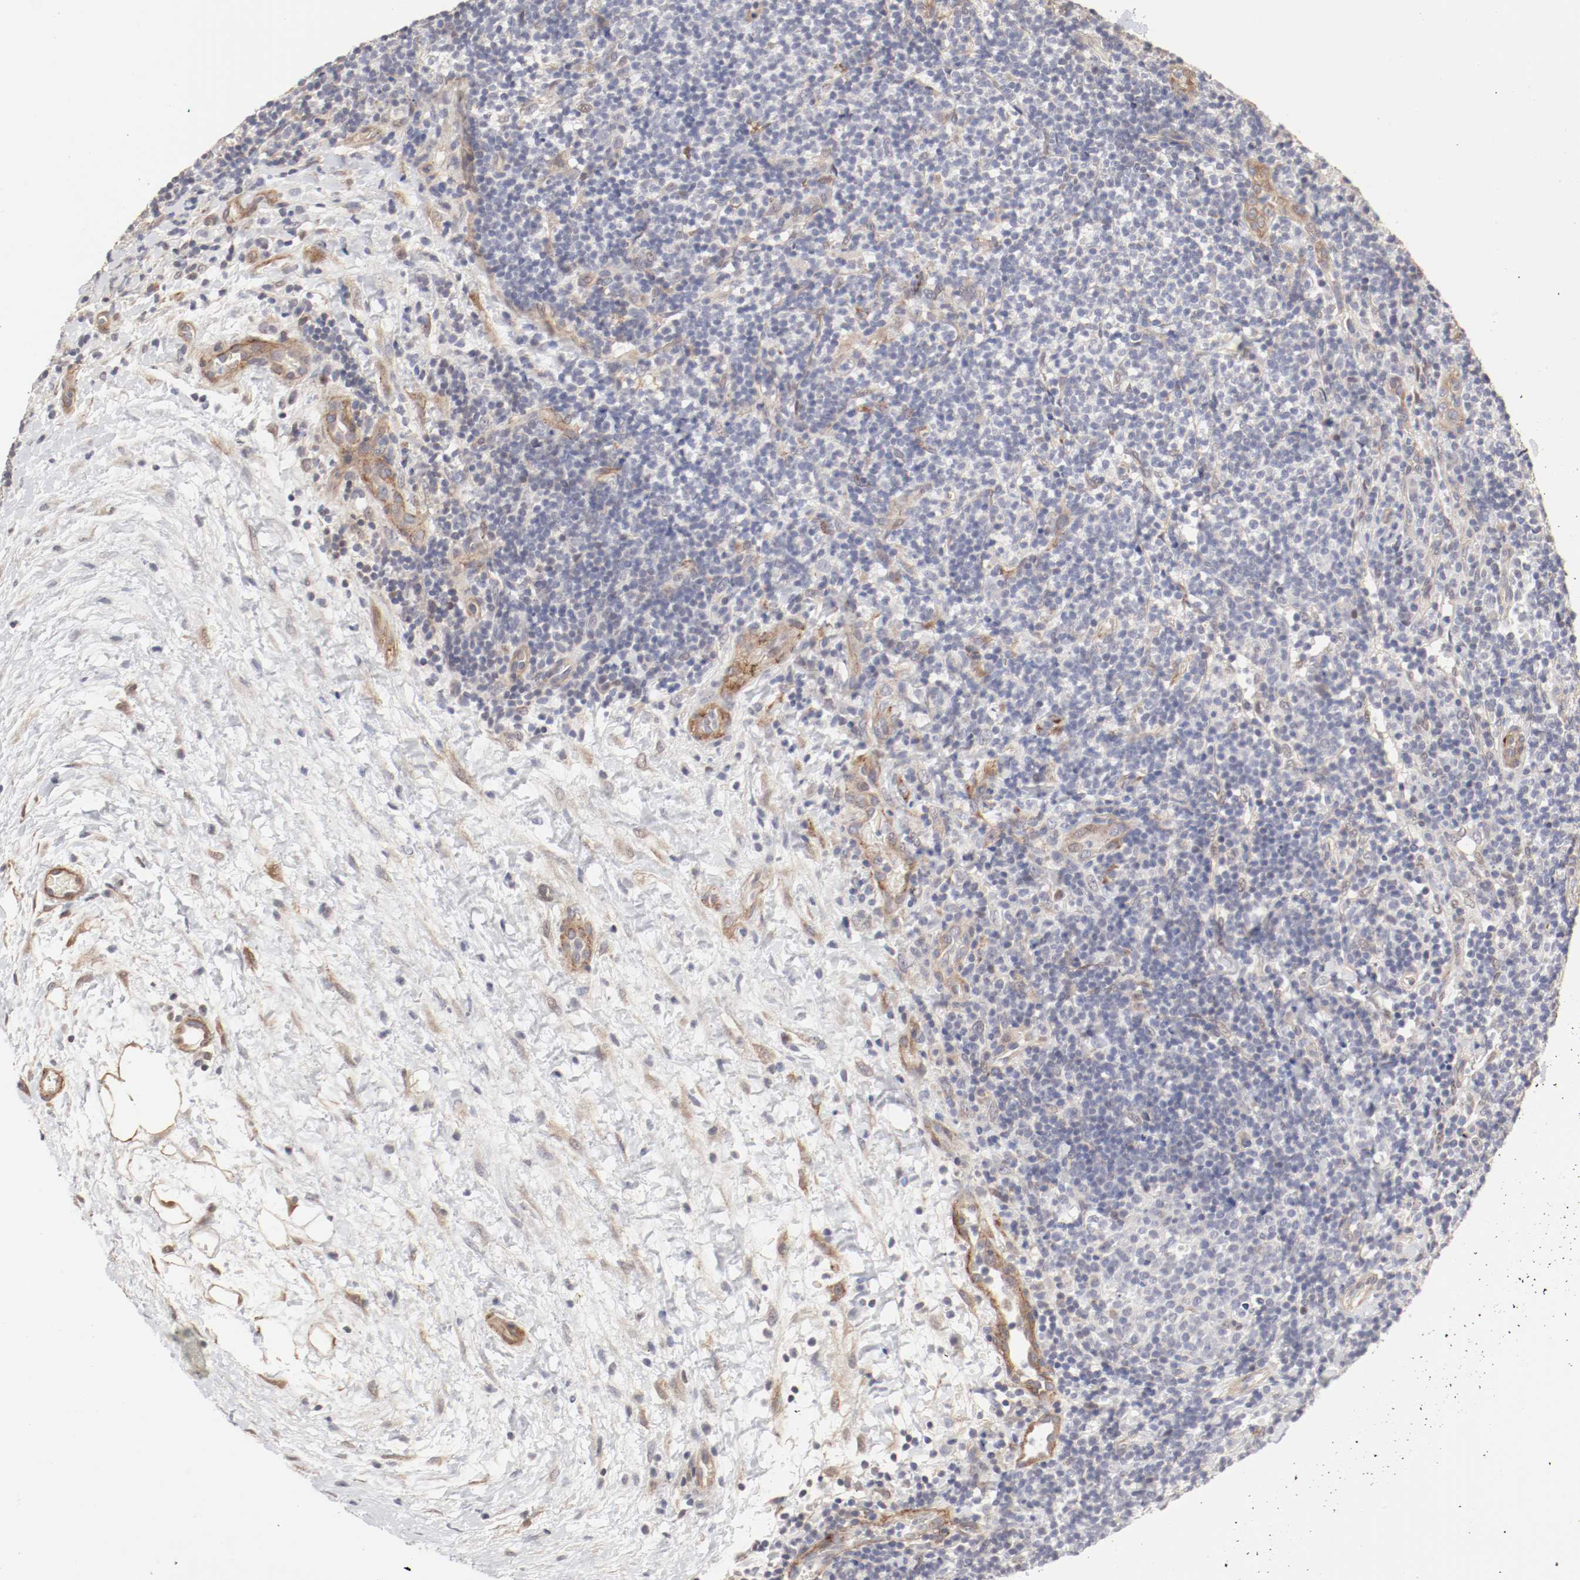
{"staining": {"intensity": "negative", "quantity": "none", "location": "none"}, "tissue": "lymphoma", "cell_type": "Tumor cells", "image_type": "cancer", "snomed": [{"axis": "morphology", "description": "Malignant lymphoma, non-Hodgkin's type, Low grade"}, {"axis": "topography", "description": "Lymph node"}], "caption": "This is a photomicrograph of immunohistochemistry (IHC) staining of lymphoma, which shows no expression in tumor cells.", "gene": "MAGED4", "patient": {"sex": "female", "age": 76}}